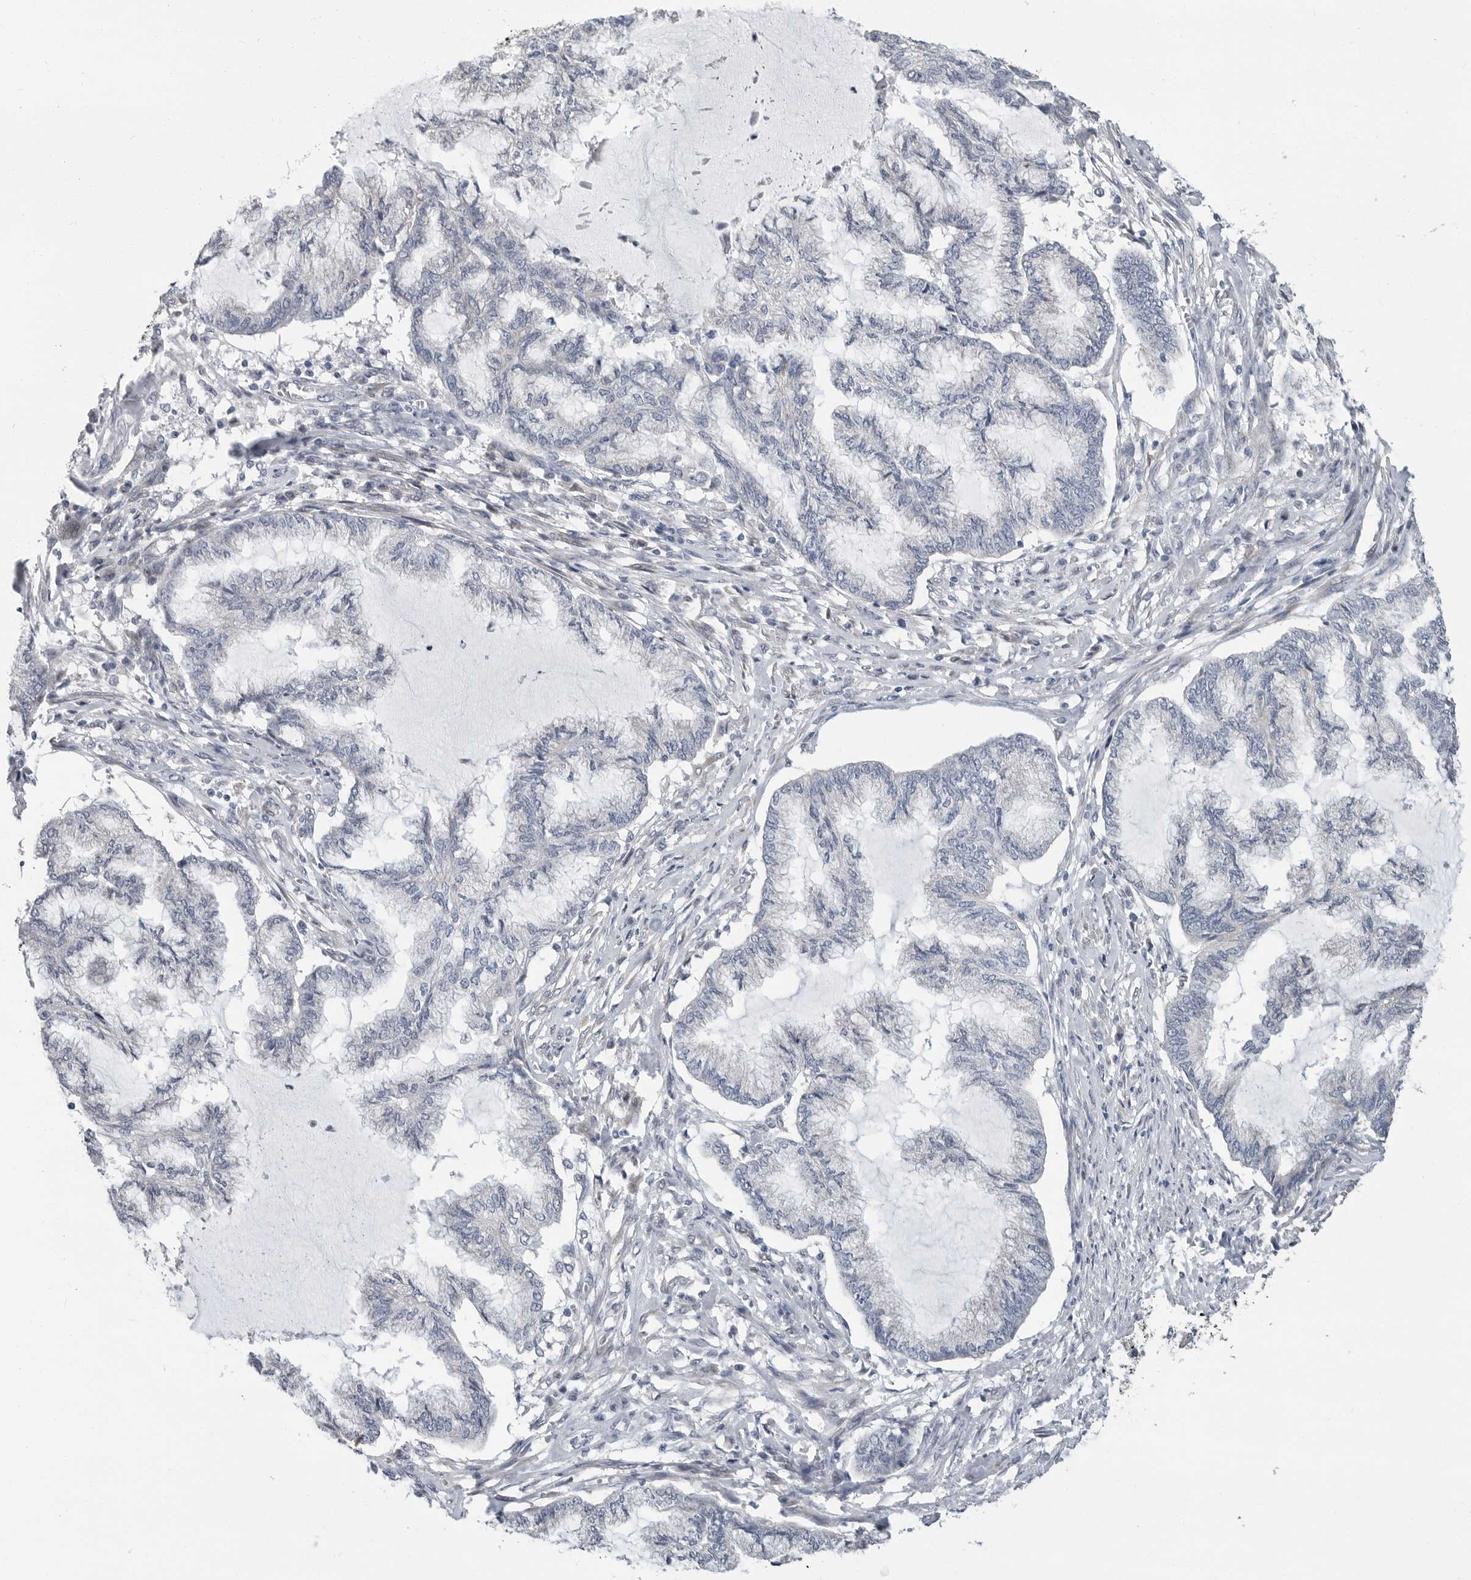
{"staining": {"intensity": "negative", "quantity": "none", "location": "none"}, "tissue": "endometrial cancer", "cell_type": "Tumor cells", "image_type": "cancer", "snomed": [{"axis": "morphology", "description": "Adenocarcinoma, NOS"}, {"axis": "topography", "description": "Endometrium"}], "caption": "Tumor cells show no significant protein positivity in endometrial cancer.", "gene": "PLN", "patient": {"sex": "female", "age": 86}}